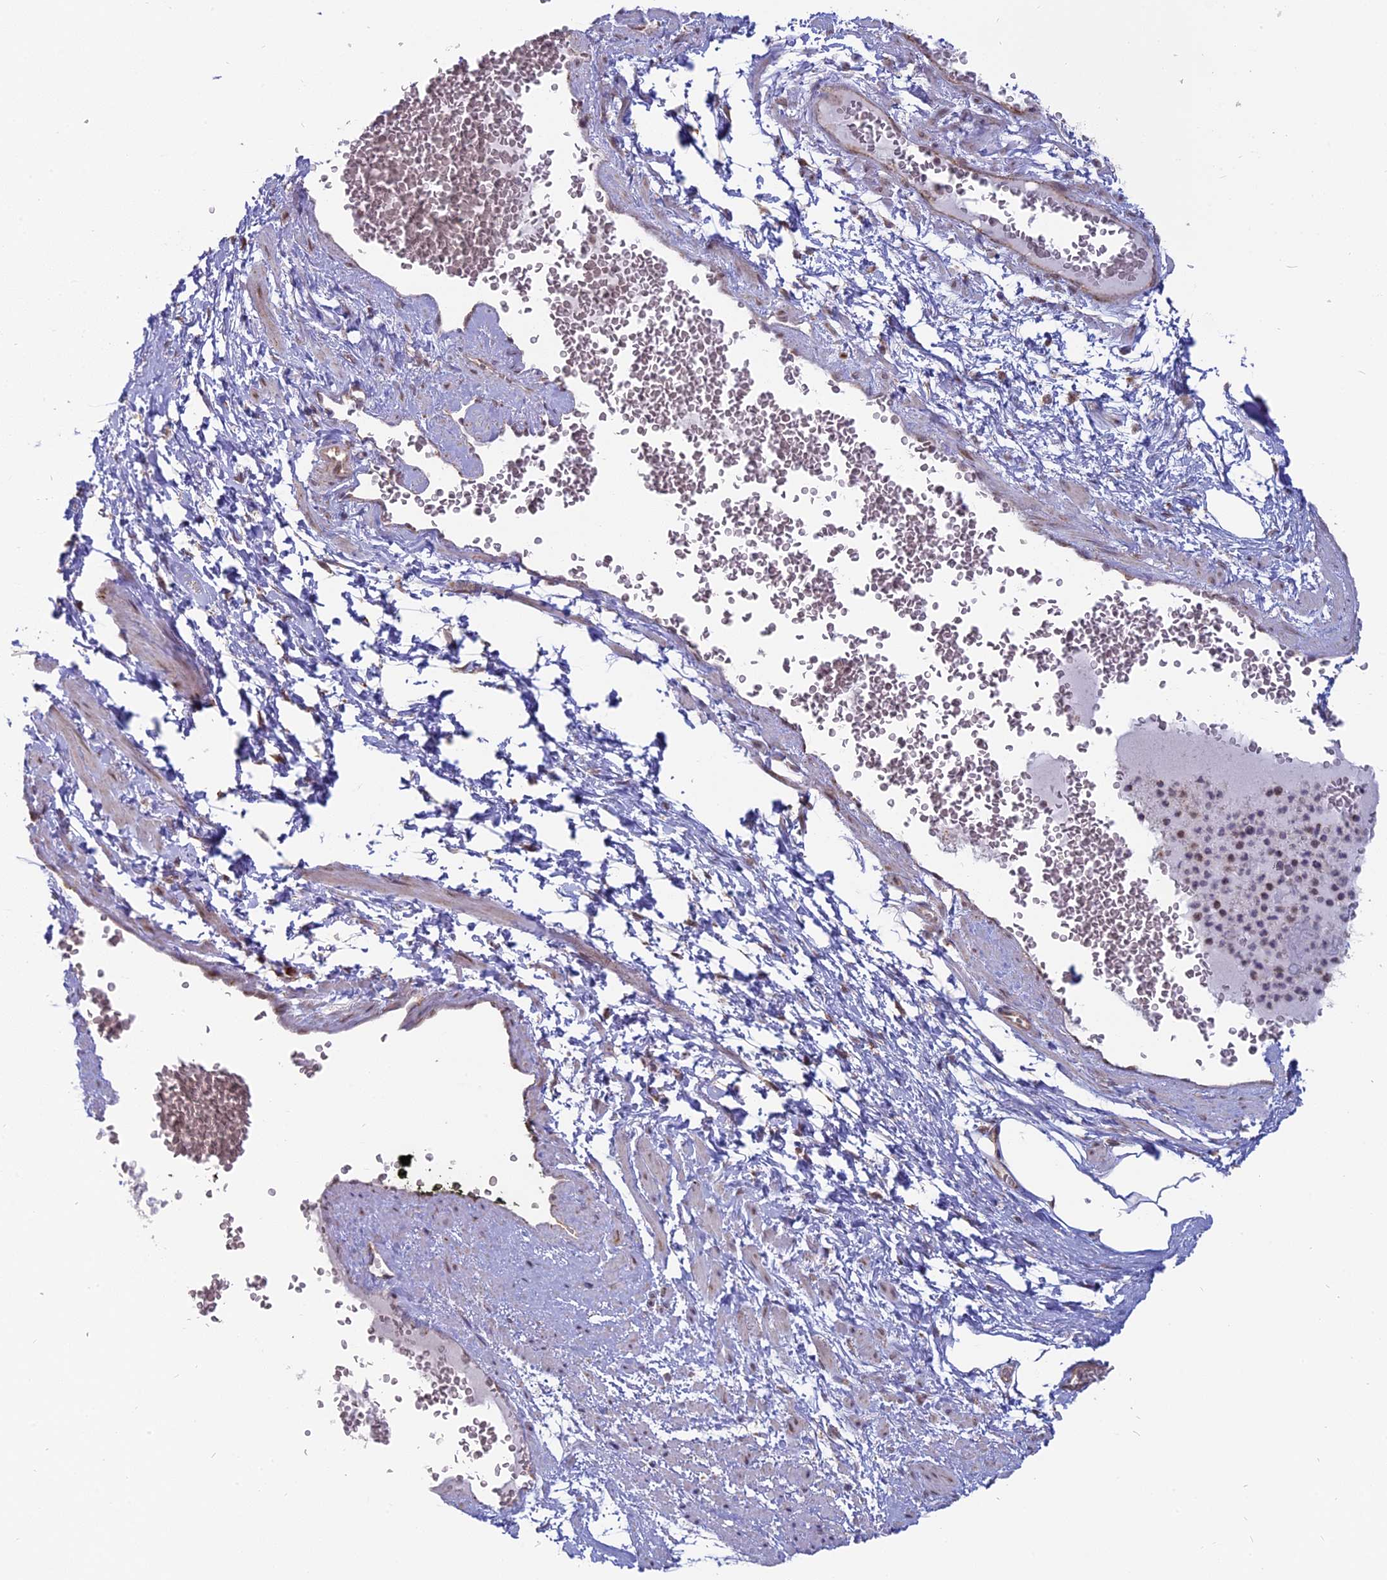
{"staining": {"intensity": "moderate", "quantity": "25%-75%", "location": "cytoplasmic/membranous,nuclear"}, "tissue": "soft tissue", "cell_type": "Fibroblasts", "image_type": "normal", "snomed": [{"axis": "morphology", "description": "Normal tissue, NOS"}, {"axis": "morphology", "description": "Adenocarcinoma, Low grade"}, {"axis": "topography", "description": "Prostate"}, {"axis": "topography", "description": "Peripheral nerve tissue"}], "caption": "Immunohistochemistry (IHC) (DAB) staining of normal soft tissue reveals moderate cytoplasmic/membranous,nuclear protein staining in approximately 25%-75% of fibroblasts. The protein is shown in brown color, while the nuclei are stained blue.", "gene": "ARHGAP40", "patient": {"sex": "male", "age": 63}}